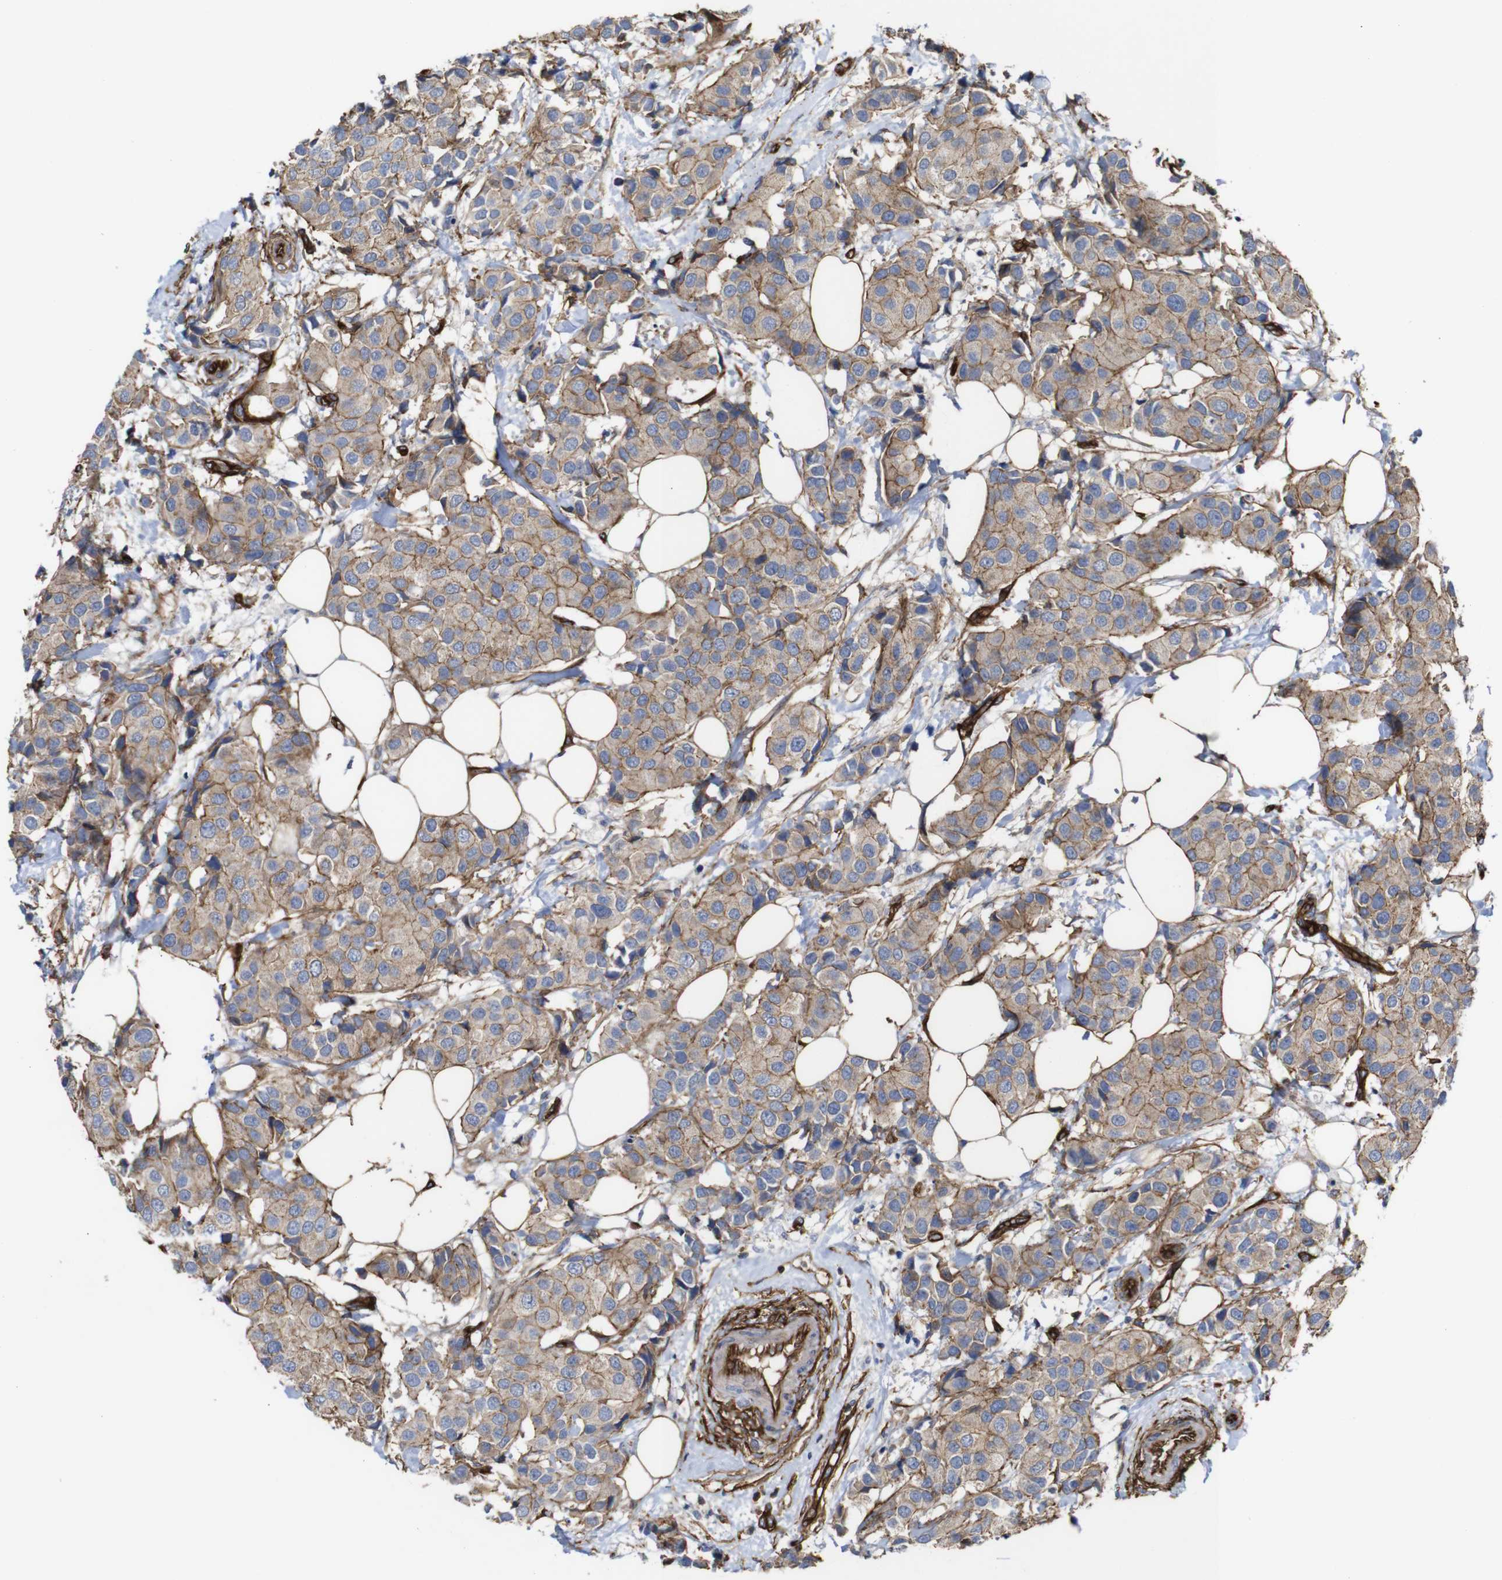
{"staining": {"intensity": "moderate", "quantity": ">75%", "location": "cytoplasmic/membranous"}, "tissue": "breast cancer", "cell_type": "Tumor cells", "image_type": "cancer", "snomed": [{"axis": "morphology", "description": "Normal tissue, NOS"}, {"axis": "morphology", "description": "Duct carcinoma"}, {"axis": "topography", "description": "Breast"}], "caption": "Infiltrating ductal carcinoma (breast) tissue shows moderate cytoplasmic/membranous staining in approximately >75% of tumor cells, visualized by immunohistochemistry.", "gene": "SPTBN1", "patient": {"sex": "female", "age": 39}}